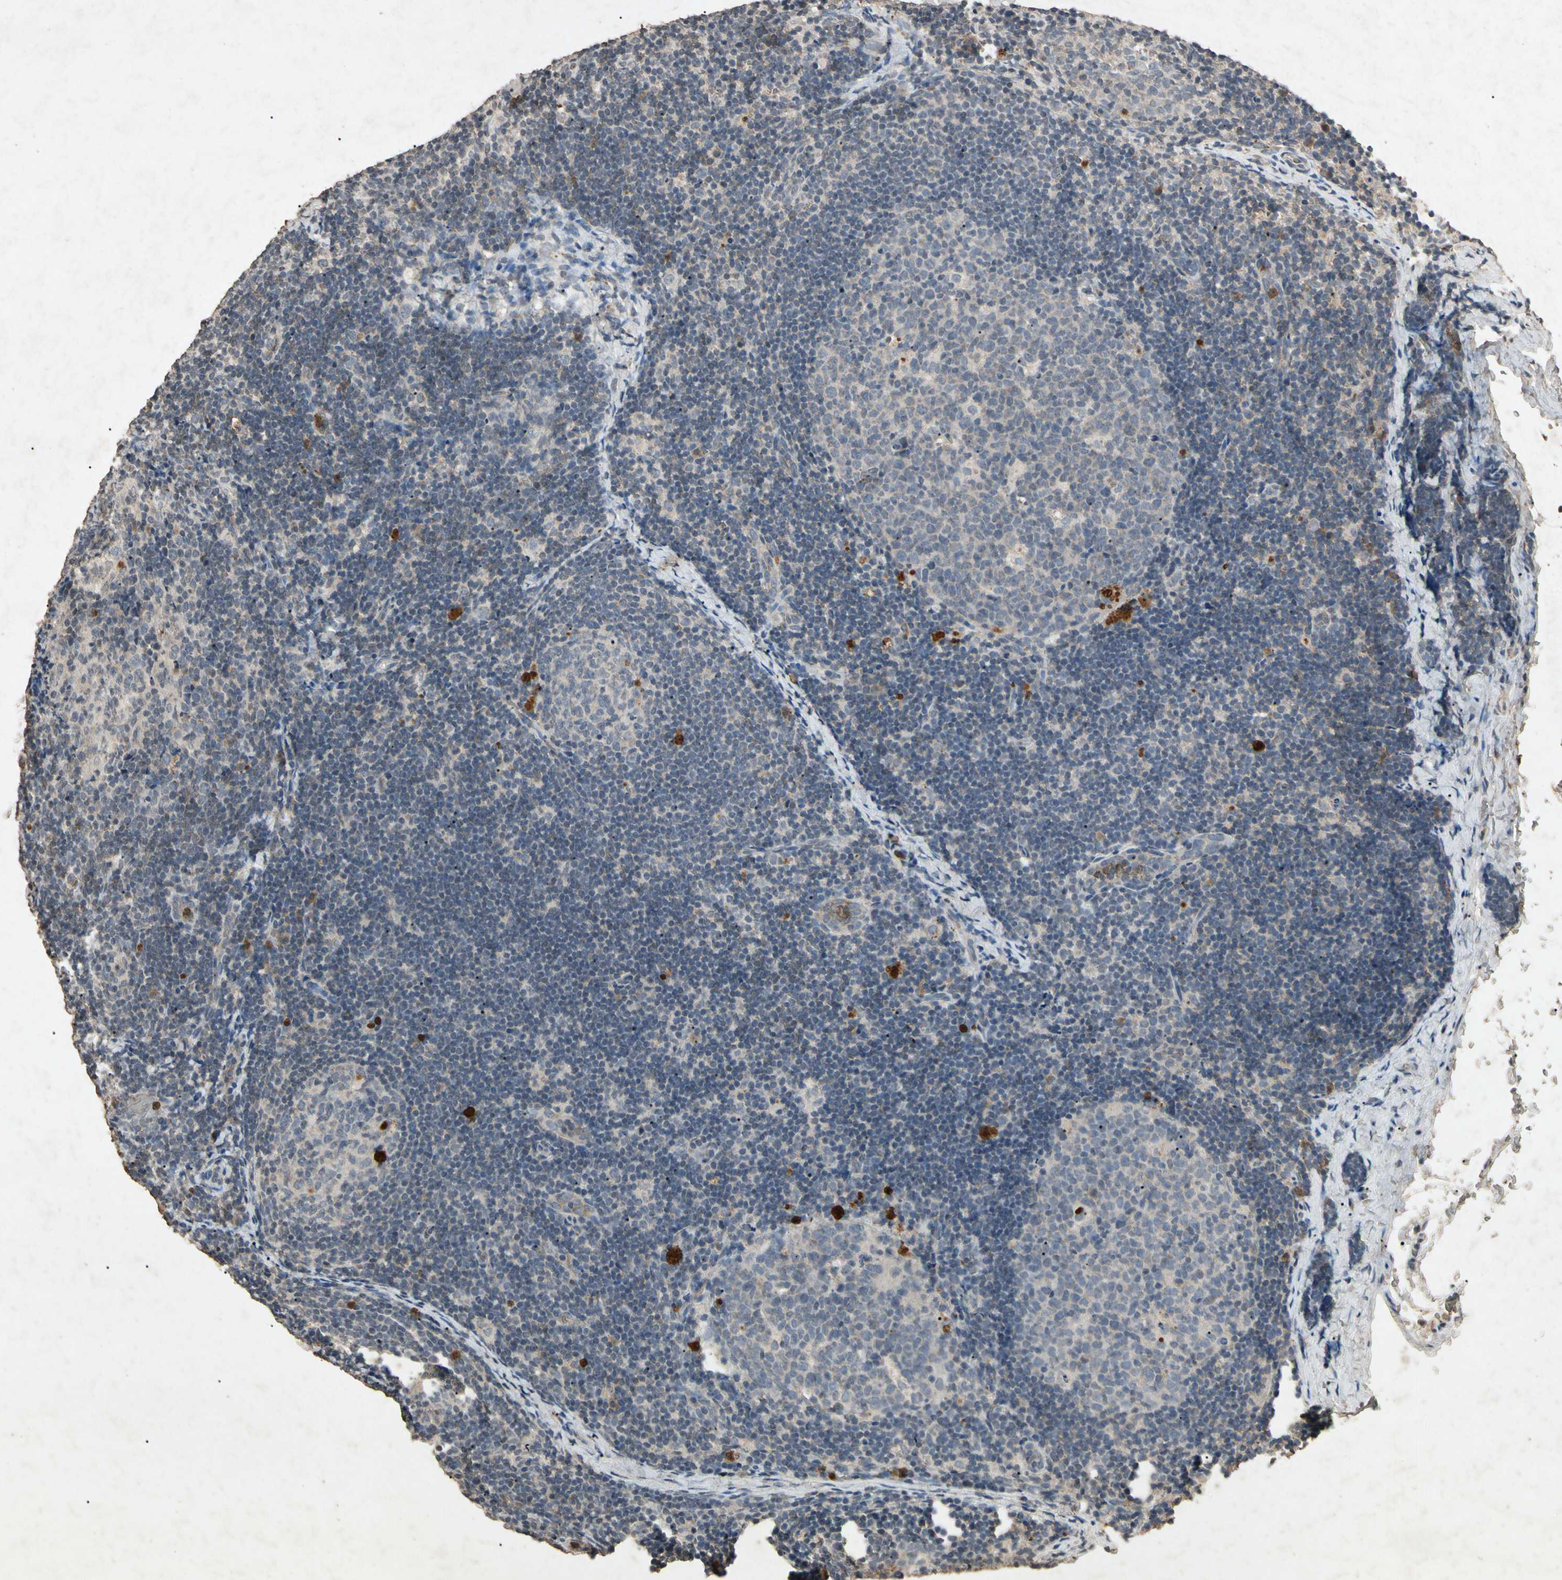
{"staining": {"intensity": "negative", "quantity": "none", "location": "none"}, "tissue": "lymph node", "cell_type": "Germinal center cells", "image_type": "normal", "snomed": [{"axis": "morphology", "description": "Normal tissue, NOS"}, {"axis": "topography", "description": "Lymph node"}], "caption": "DAB immunohistochemical staining of unremarkable lymph node displays no significant expression in germinal center cells. (Brightfield microscopy of DAB (3,3'-diaminobenzidine) IHC at high magnification).", "gene": "MSRB1", "patient": {"sex": "female", "age": 14}}